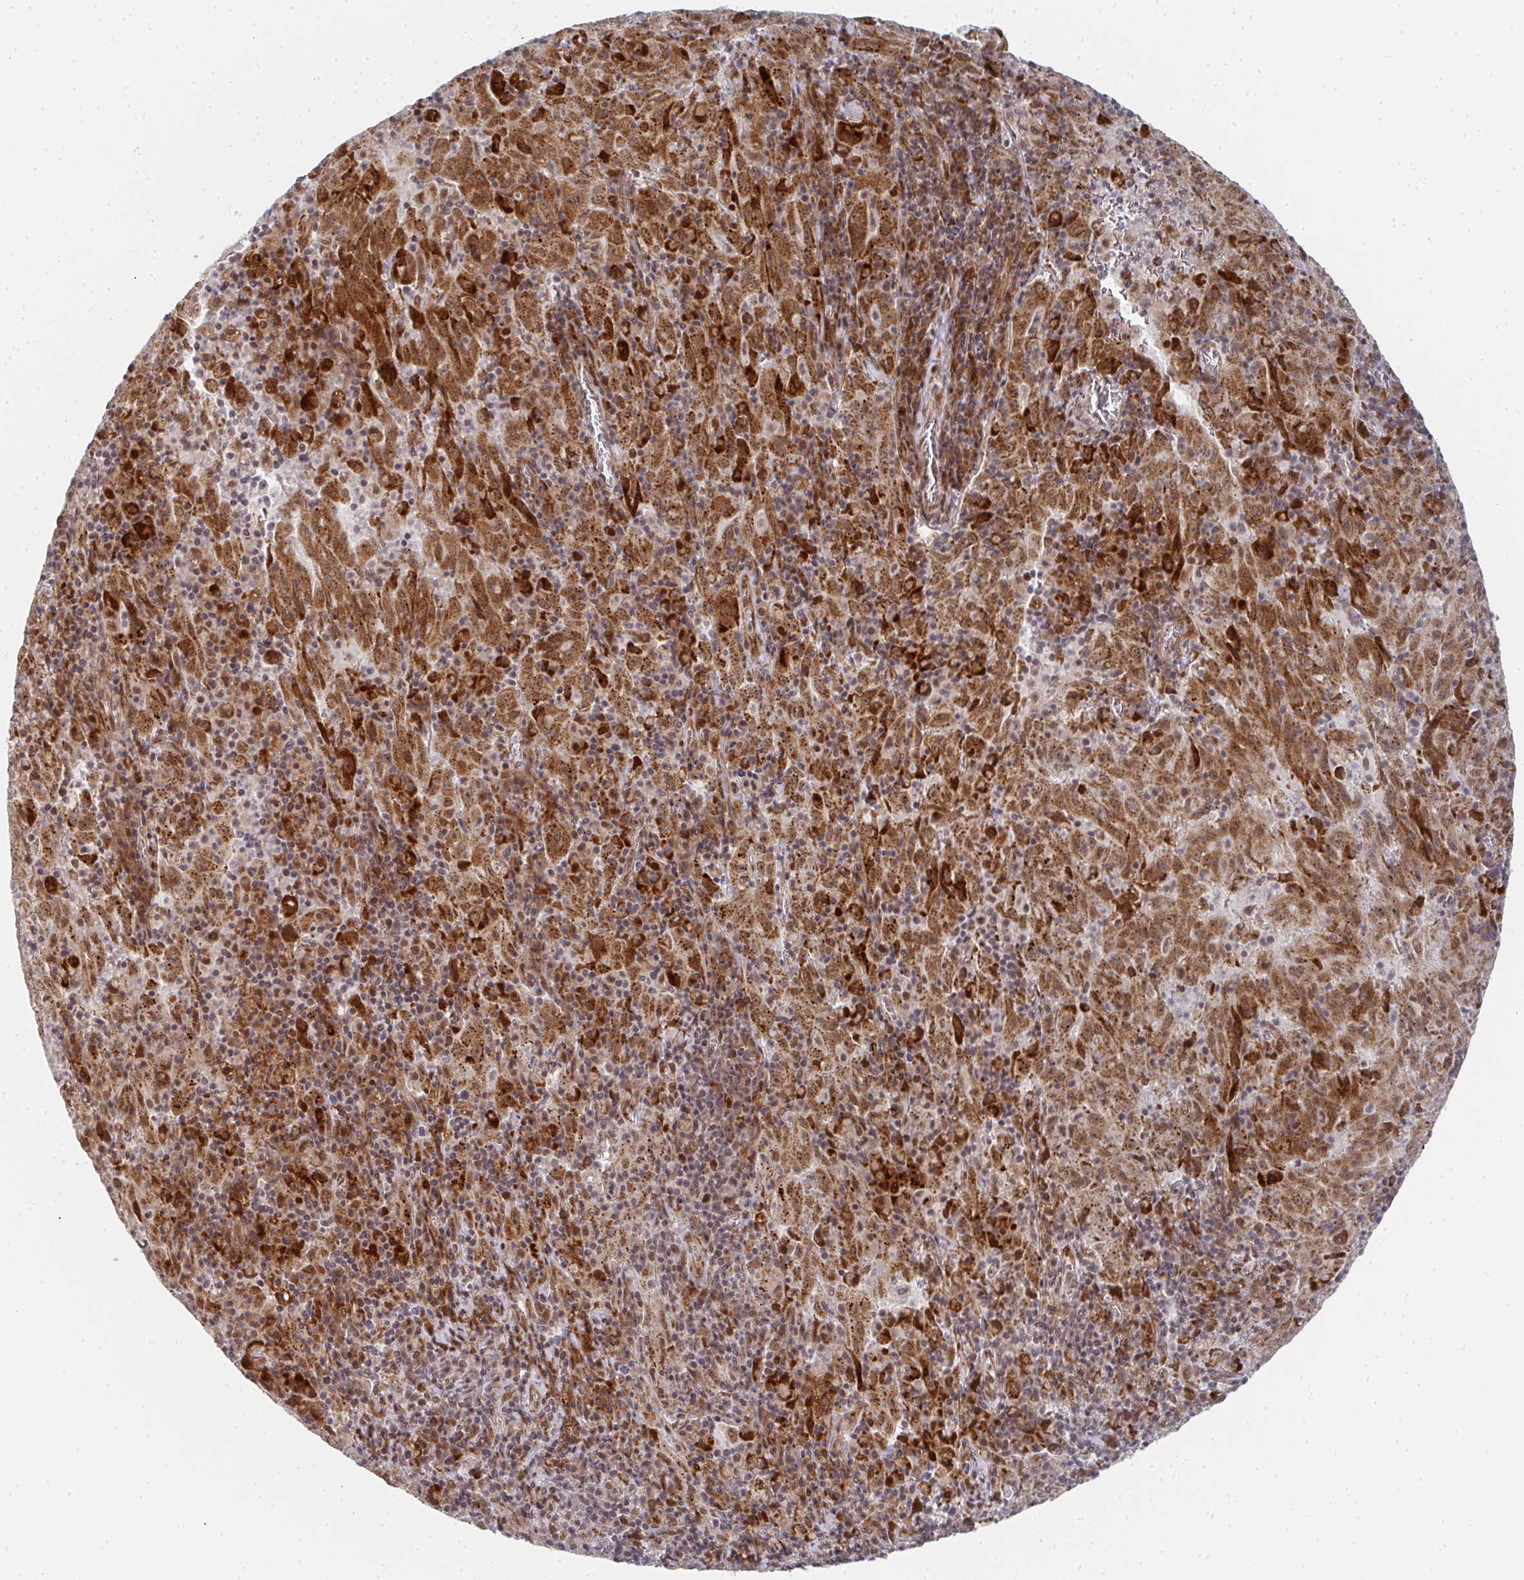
{"staining": {"intensity": "strong", "quantity": ">75%", "location": "cytoplasmic/membranous,nuclear"}, "tissue": "pancreatic cancer", "cell_type": "Tumor cells", "image_type": "cancer", "snomed": [{"axis": "morphology", "description": "Adenocarcinoma, NOS"}, {"axis": "topography", "description": "Pancreas"}], "caption": "Brown immunohistochemical staining in human adenocarcinoma (pancreatic) displays strong cytoplasmic/membranous and nuclear expression in about >75% of tumor cells. (DAB (3,3'-diaminobenzidine) IHC, brown staining for protein, blue staining for nuclei).", "gene": "RBBP5", "patient": {"sex": "male", "age": 63}}